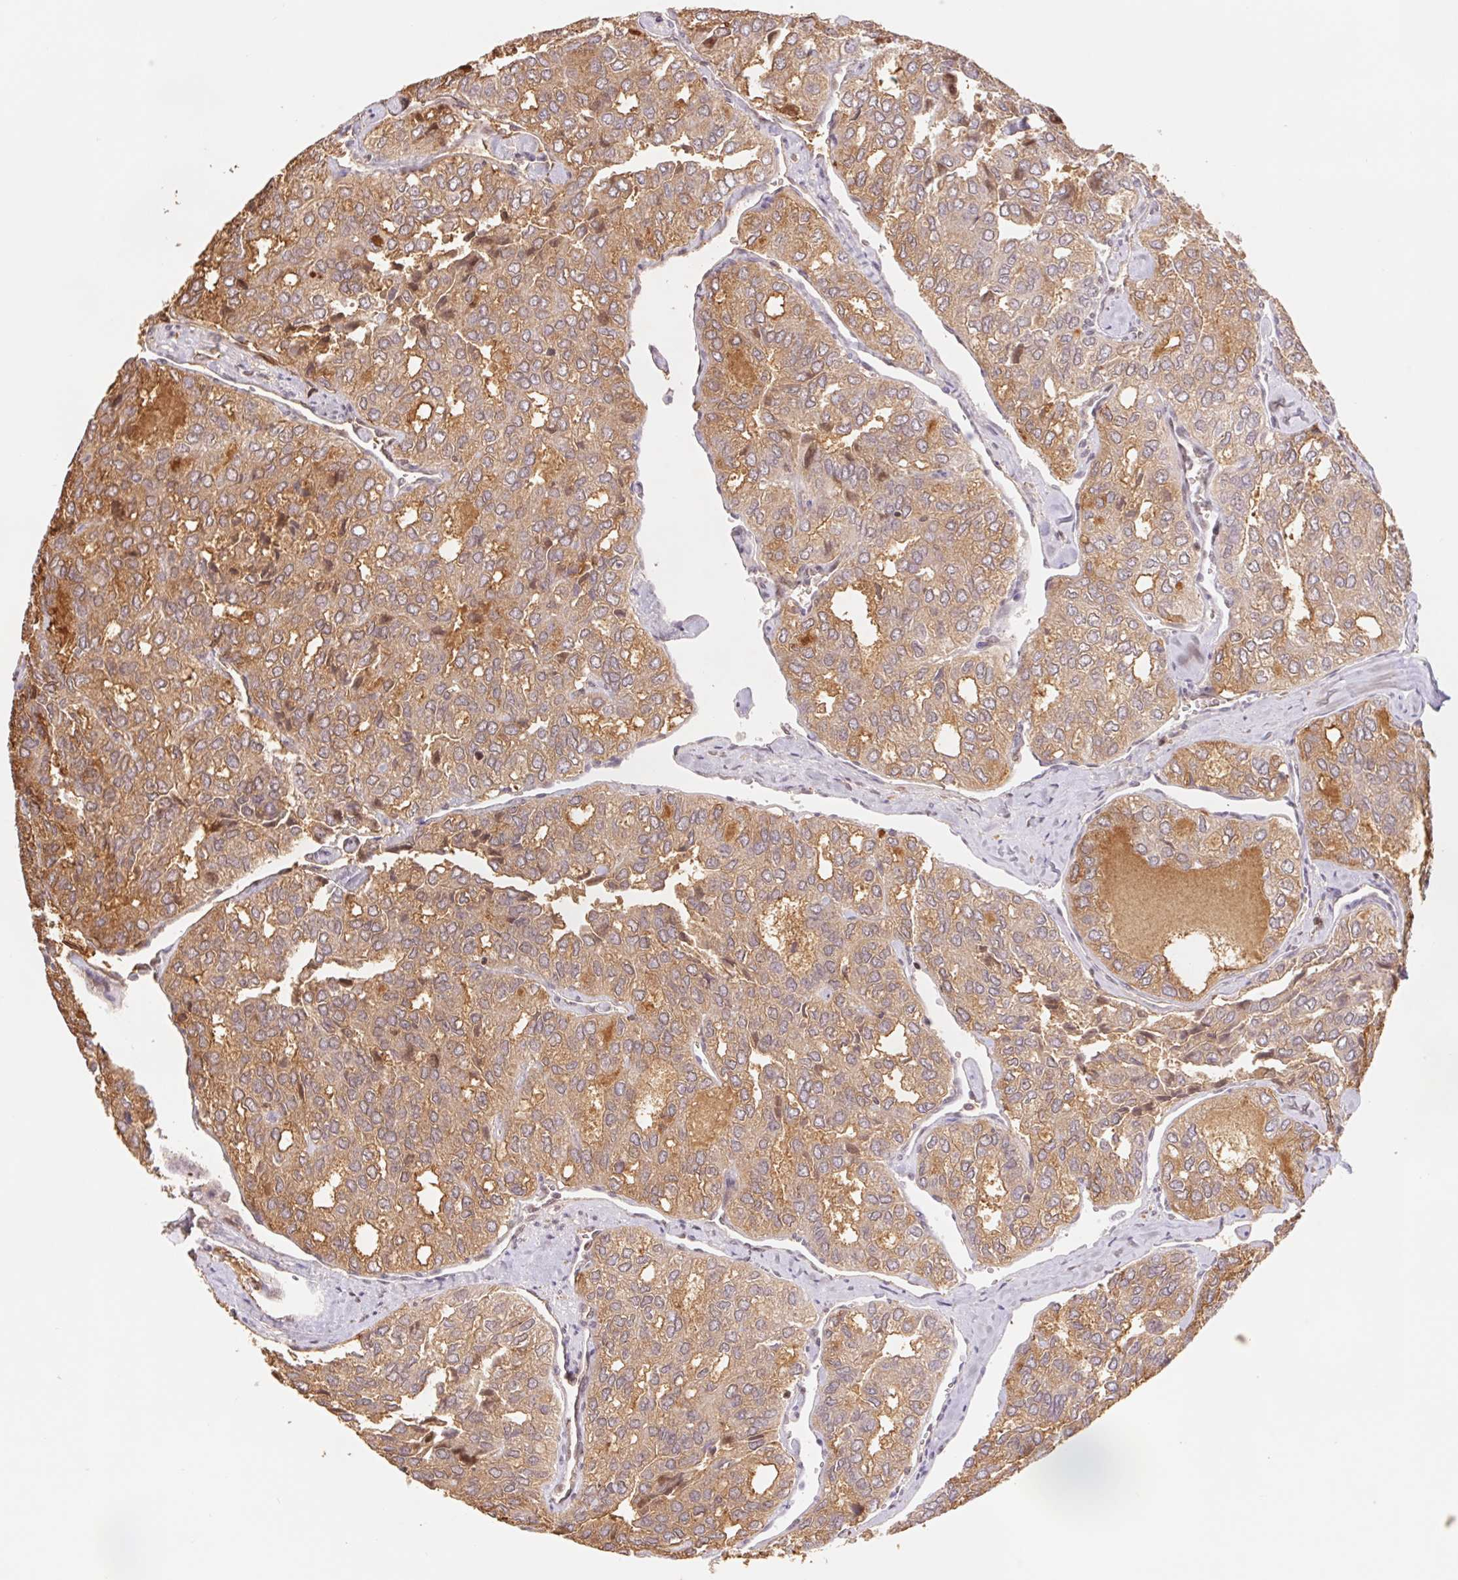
{"staining": {"intensity": "moderate", "quantity": ">75%", "location": "cytoplasmic/membranous"}, "tissue": "thyroid cancer", "cell_type": "Tumor cells", "image_type": "cancer", "snomed": [{"axis": "morphology", "description": "Follicular adenoma carcinoma, NOS"}, {"axis": "topography", "description": "Thyroid gland"}], "caption": "Brown immunohistochemical staining in human thyroid cancer (follicular adenoma carcinoma) exhibits moderate cytoplasmic/membranous positivity in about >75% of tumor cells.", "gene": "TRERF1", "patient": {"sex": "male", "age": 75}}